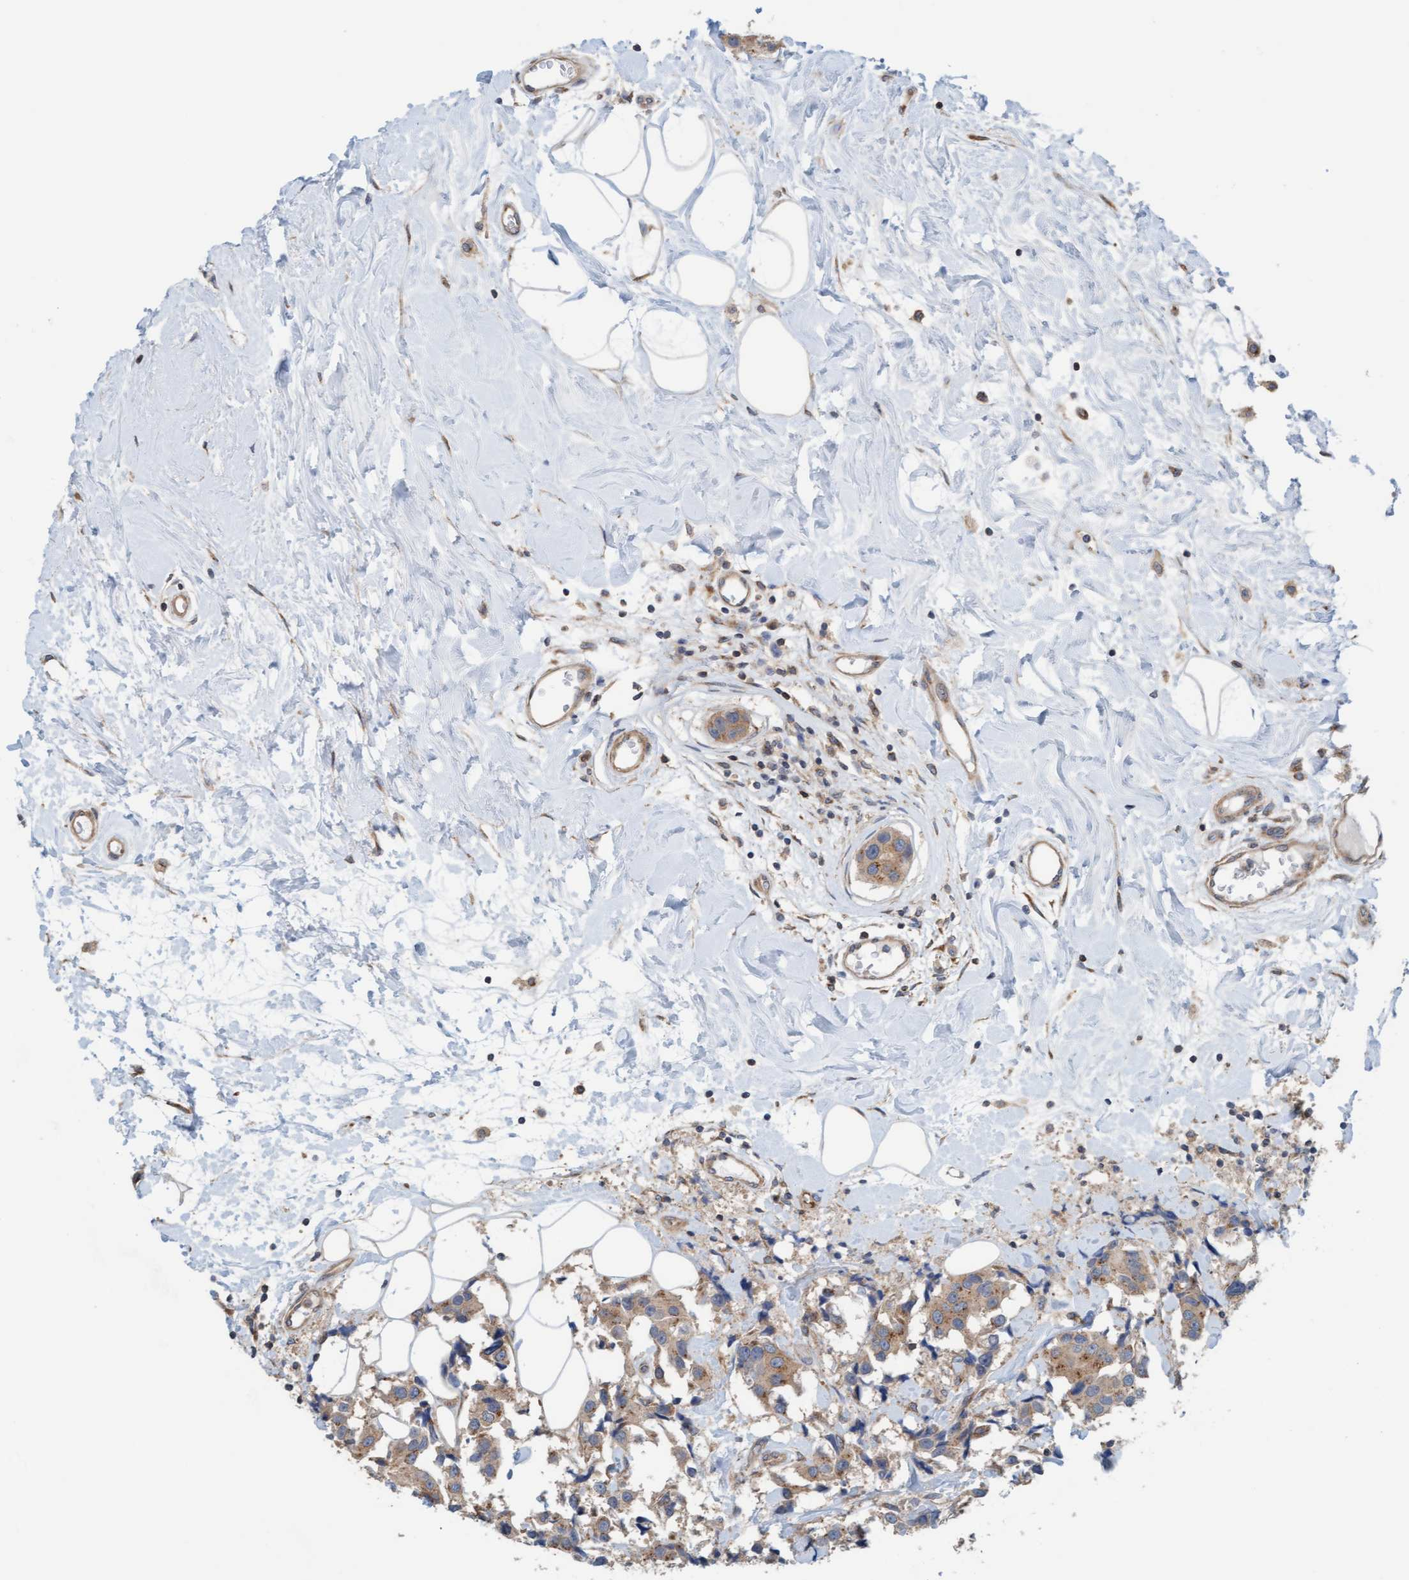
{"staining": {"intensity": "moderate", "quantity": ">75%", "location": "cytoplasmic/membranous"}, "tissue": "breast cancer", "cell_type": "Tumor cells", "image_type": "cancer", "snomed": [{"axis": "morphology", "description": "Normal tissue, NOS"}, {"axis": "morphology", "description": "Duct carcinoma"}, {"axis": "topography", "description": "Breast"}], "caption": "Immunohistochemistry of human invasive ductal carcinoma (breast) displays medium levels of moderate cytoplasmic/membranous staining in about >75% of tumor cells. The protein is stained brown, and the nuclei are stained in blue (DAB (3,3'-diaminobenzidine) IHC with brightfield microscopy, high magnification).", "gene": "UBAP1", "patient": {"sex": "female", "age": 39}}